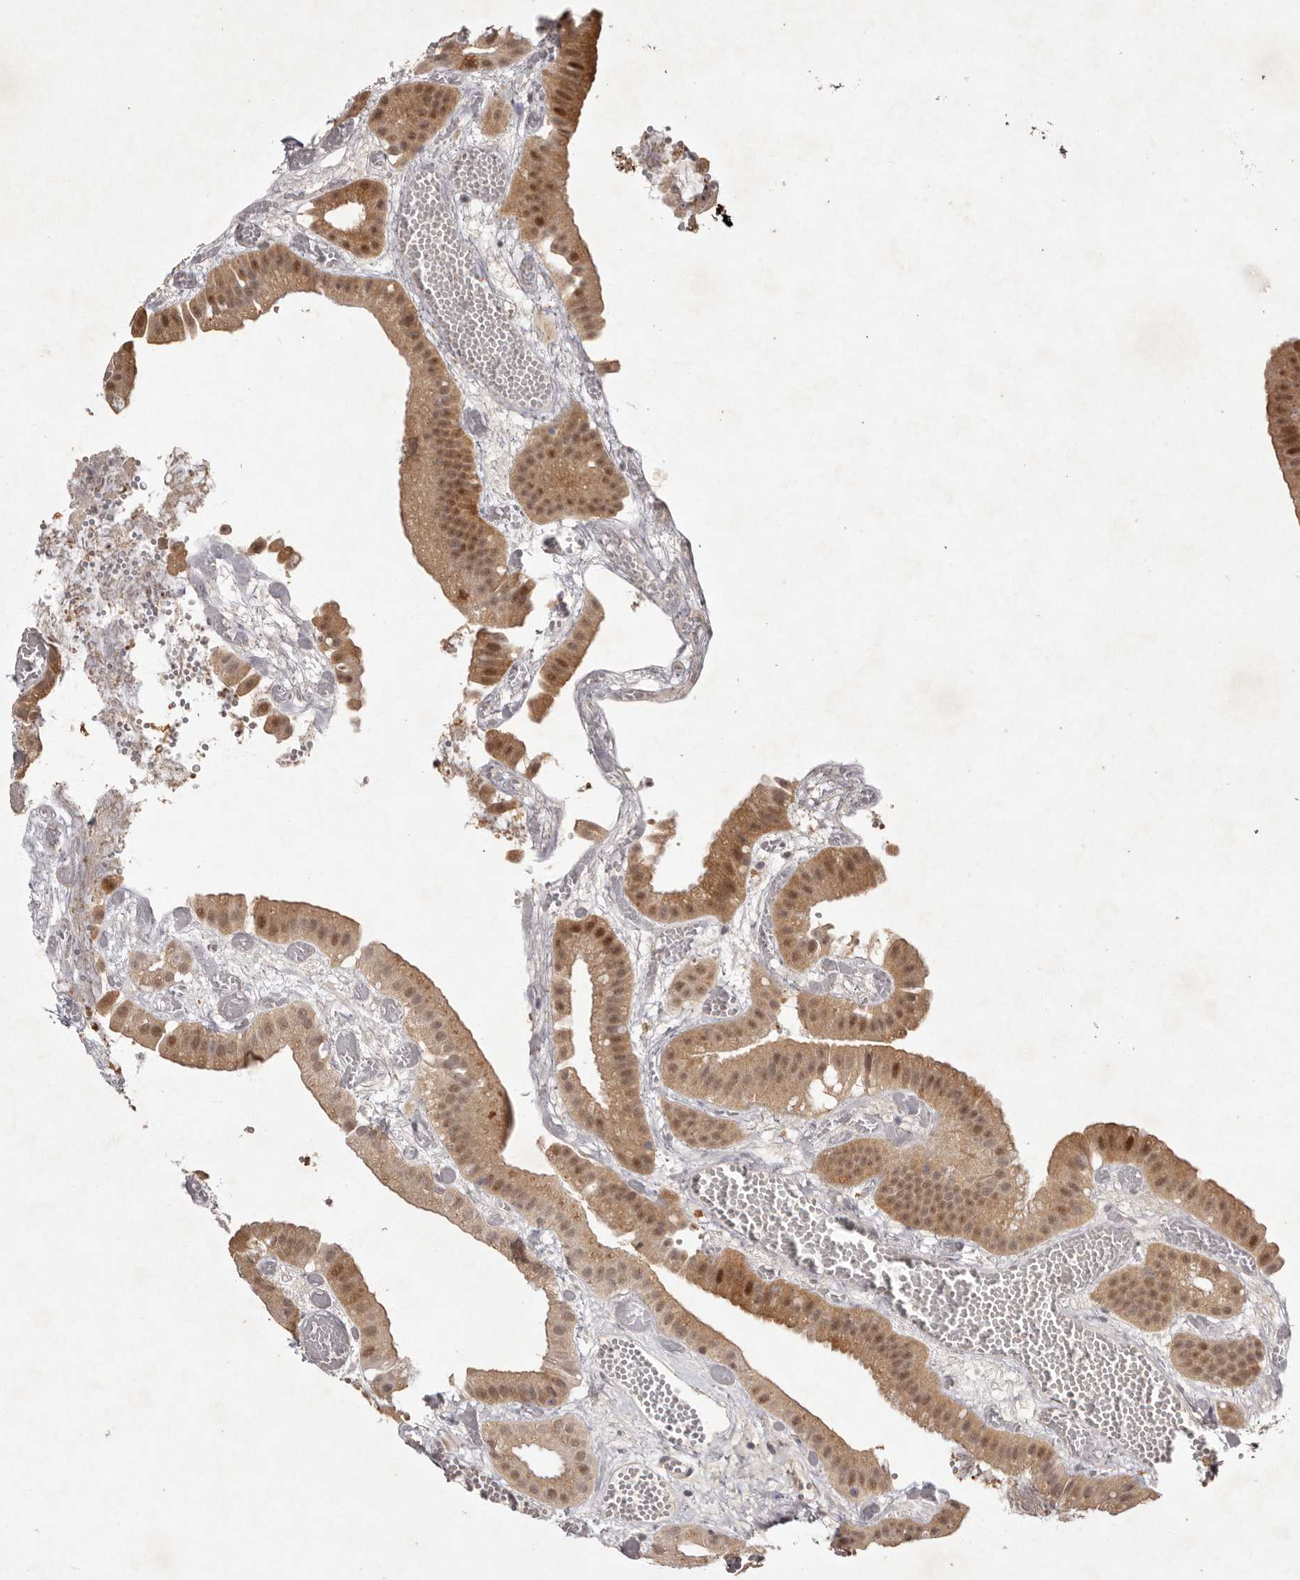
{"staining": {"intensity": "moderate", "quantity": ">75%", "location": "cytoplasmic/membranous,nuclear"}, "tissue": "gallbladder", "cell_type": "Glandular cells", "image_type": "normal", "snomed": [{"axis": "morphology", "description": "Normal tissue, NOS"}, {"axis": "topography", "description": "Gallbladder"}], "caption": "Immunohistochemical staining of normal gallbladder reveals moderate cytoplasmic/membranous,nuclear protein staining in about >75% of glandular cells.", "gene": "BUD31", "patient": {"sex": "female", "age": 64}}